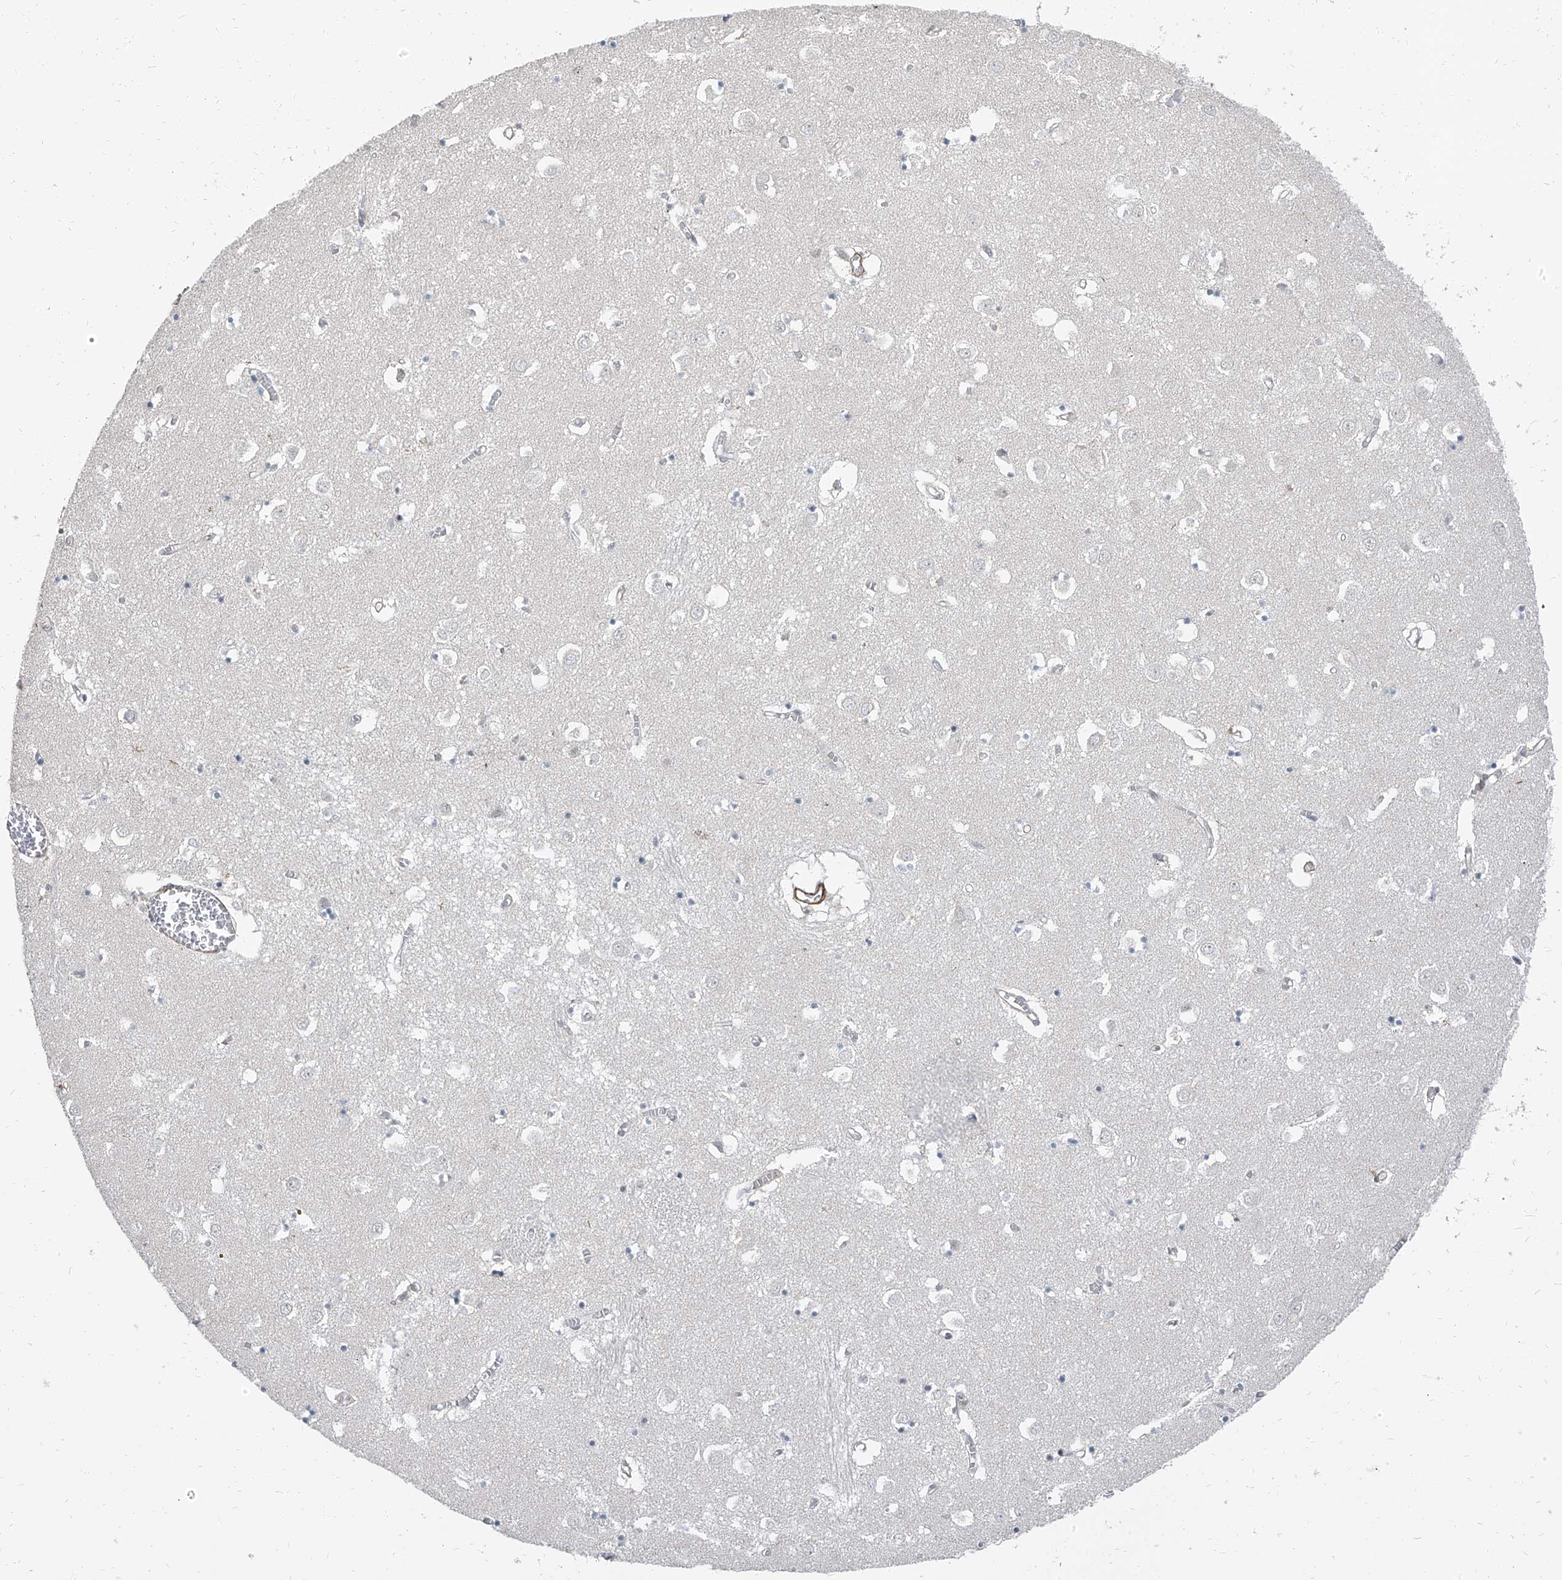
{"staining": {"intensity": "negative", "quantity": "none", "location": "none"}, "tissue": "caudate", "cell_type": "Glial cells", "image_type": "normal", "snomed": [{"axis": "morphology", "description": "Normal tissue, NOS"}, {"axis": "topography", "description": "Lateral ventricle wall"}], "caption": "Immunohistochemistry photomicrograph of unremarkable caudate: caudate stained with DAB displays no significant protein positivity in glial cells.", "gene": "TXLNB", "patient": {"sex": "male", "age": 70}}